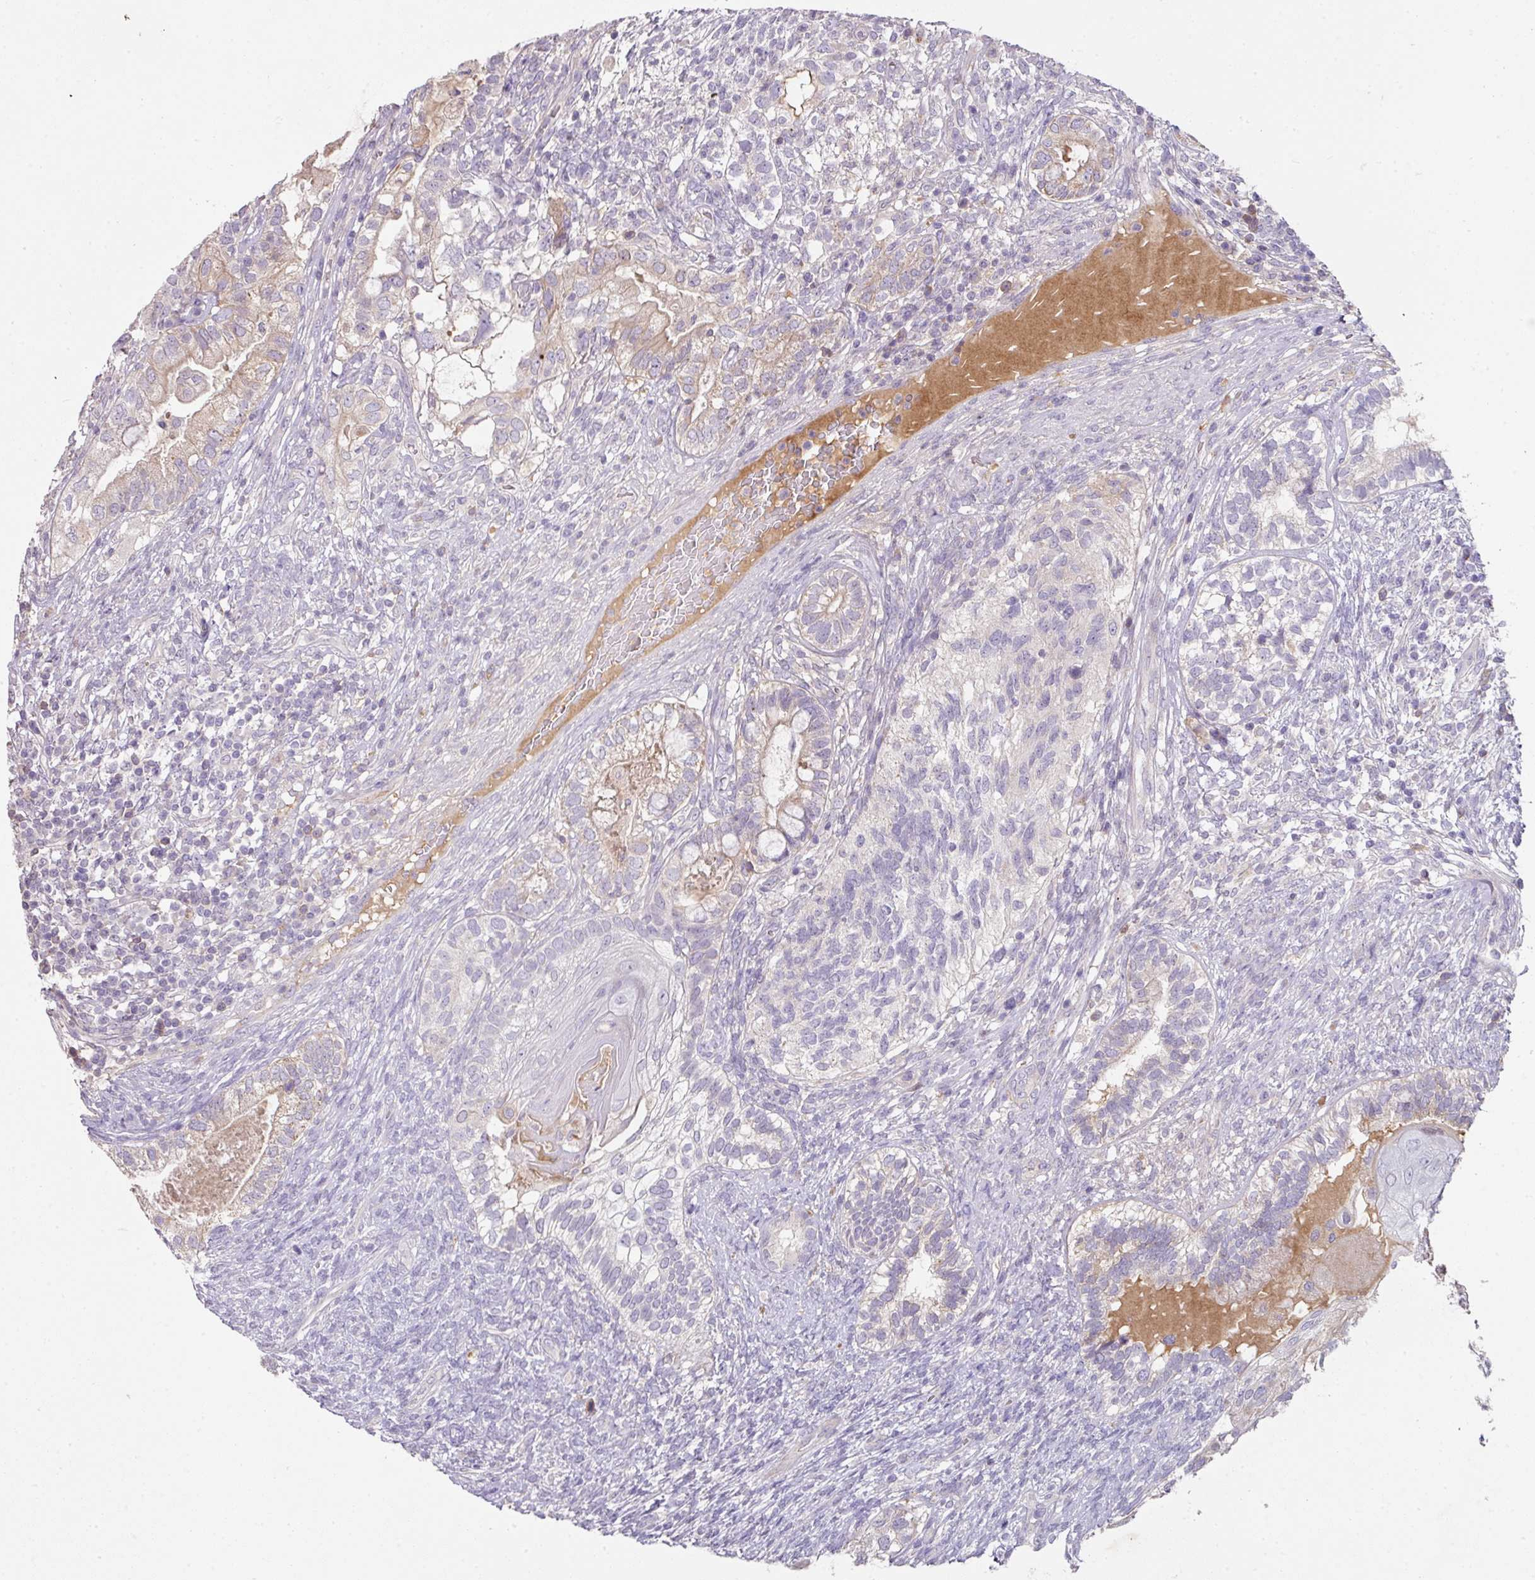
{"staining": {"intensity": "weak", "quantity": "<25%", "location": "cytoplasmic/membranous"}, "tissue": "testis cancer", "cell_type": "Tumor cells", "image_type": "cancer", "snomed": [{"axis": "morphology", "description": "Seminoma, NOS"}, {"axis": "morphology", "description": "Carcinoma, Embryonal, NOS"}, {"axis": "topography", "description": "Testis"}], "caption": "Tumor cells are negative for brown protein staining in testis cancer (embryonal carcinoma).", "gene": "ZNF266", "patient": {"sex": "male", "age": 41}}